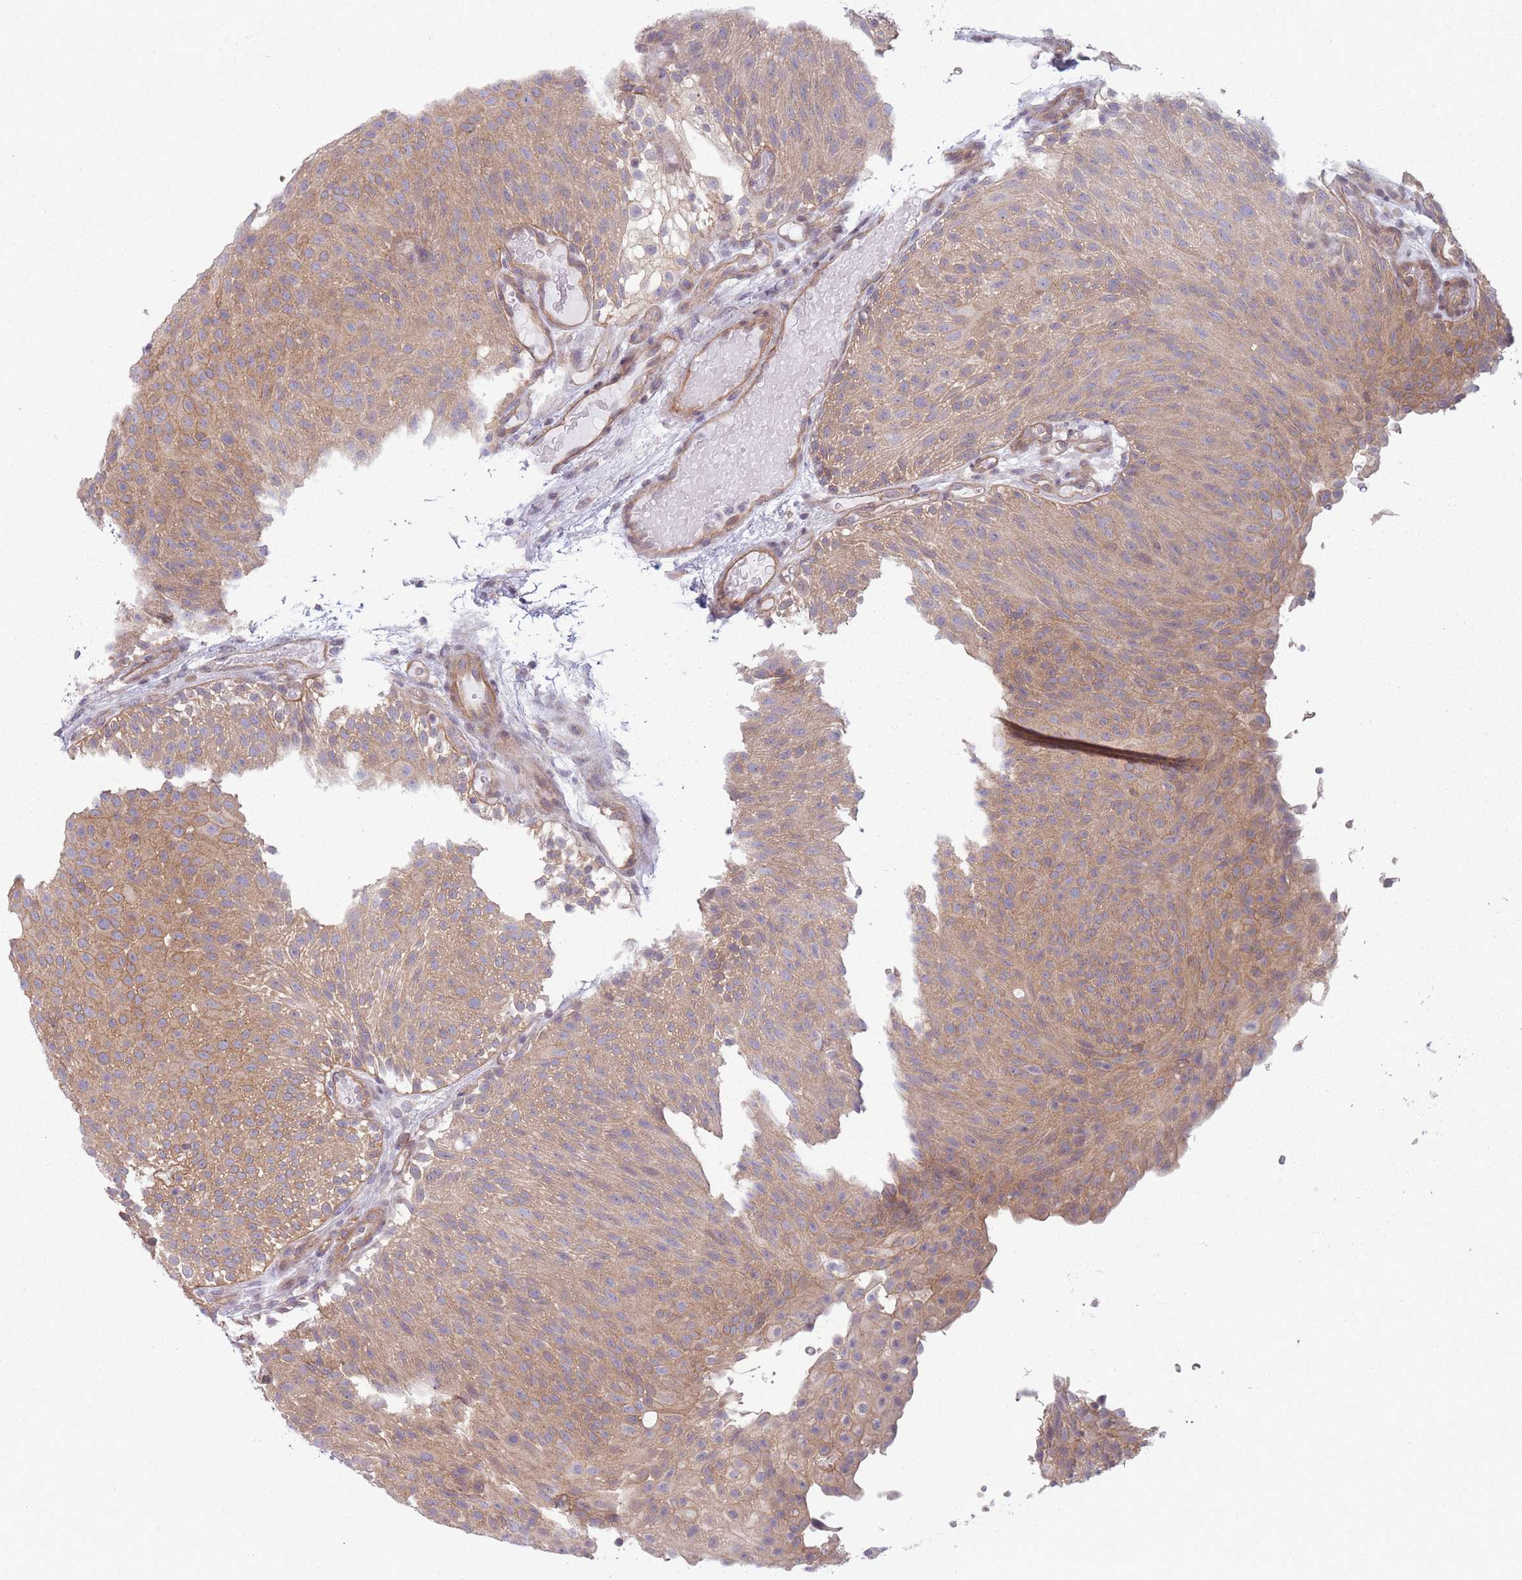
{"staining": {"intensity": "moderate", "quantity": ">75%", "location": "cytoplasmic/membranous"}, "tissue": "urothelial cancer", "cell_type": "Tumor cells", "image_type": "cancer", "snomed": [{"axis": "morphology", "description": "Urothelial carcinoma, Low grade"}, {"axis": "topography", "description": "Urinary bladder"}], "caption": "Immunohistochemistry (IHC) (DAB) staining of urothelial cancer displays moderate cytoplasmic/membranous protein staining in approximately >75% of tumor cells.", "gene": "VRK2", "patient": {"sex": "male", "age": 78}}